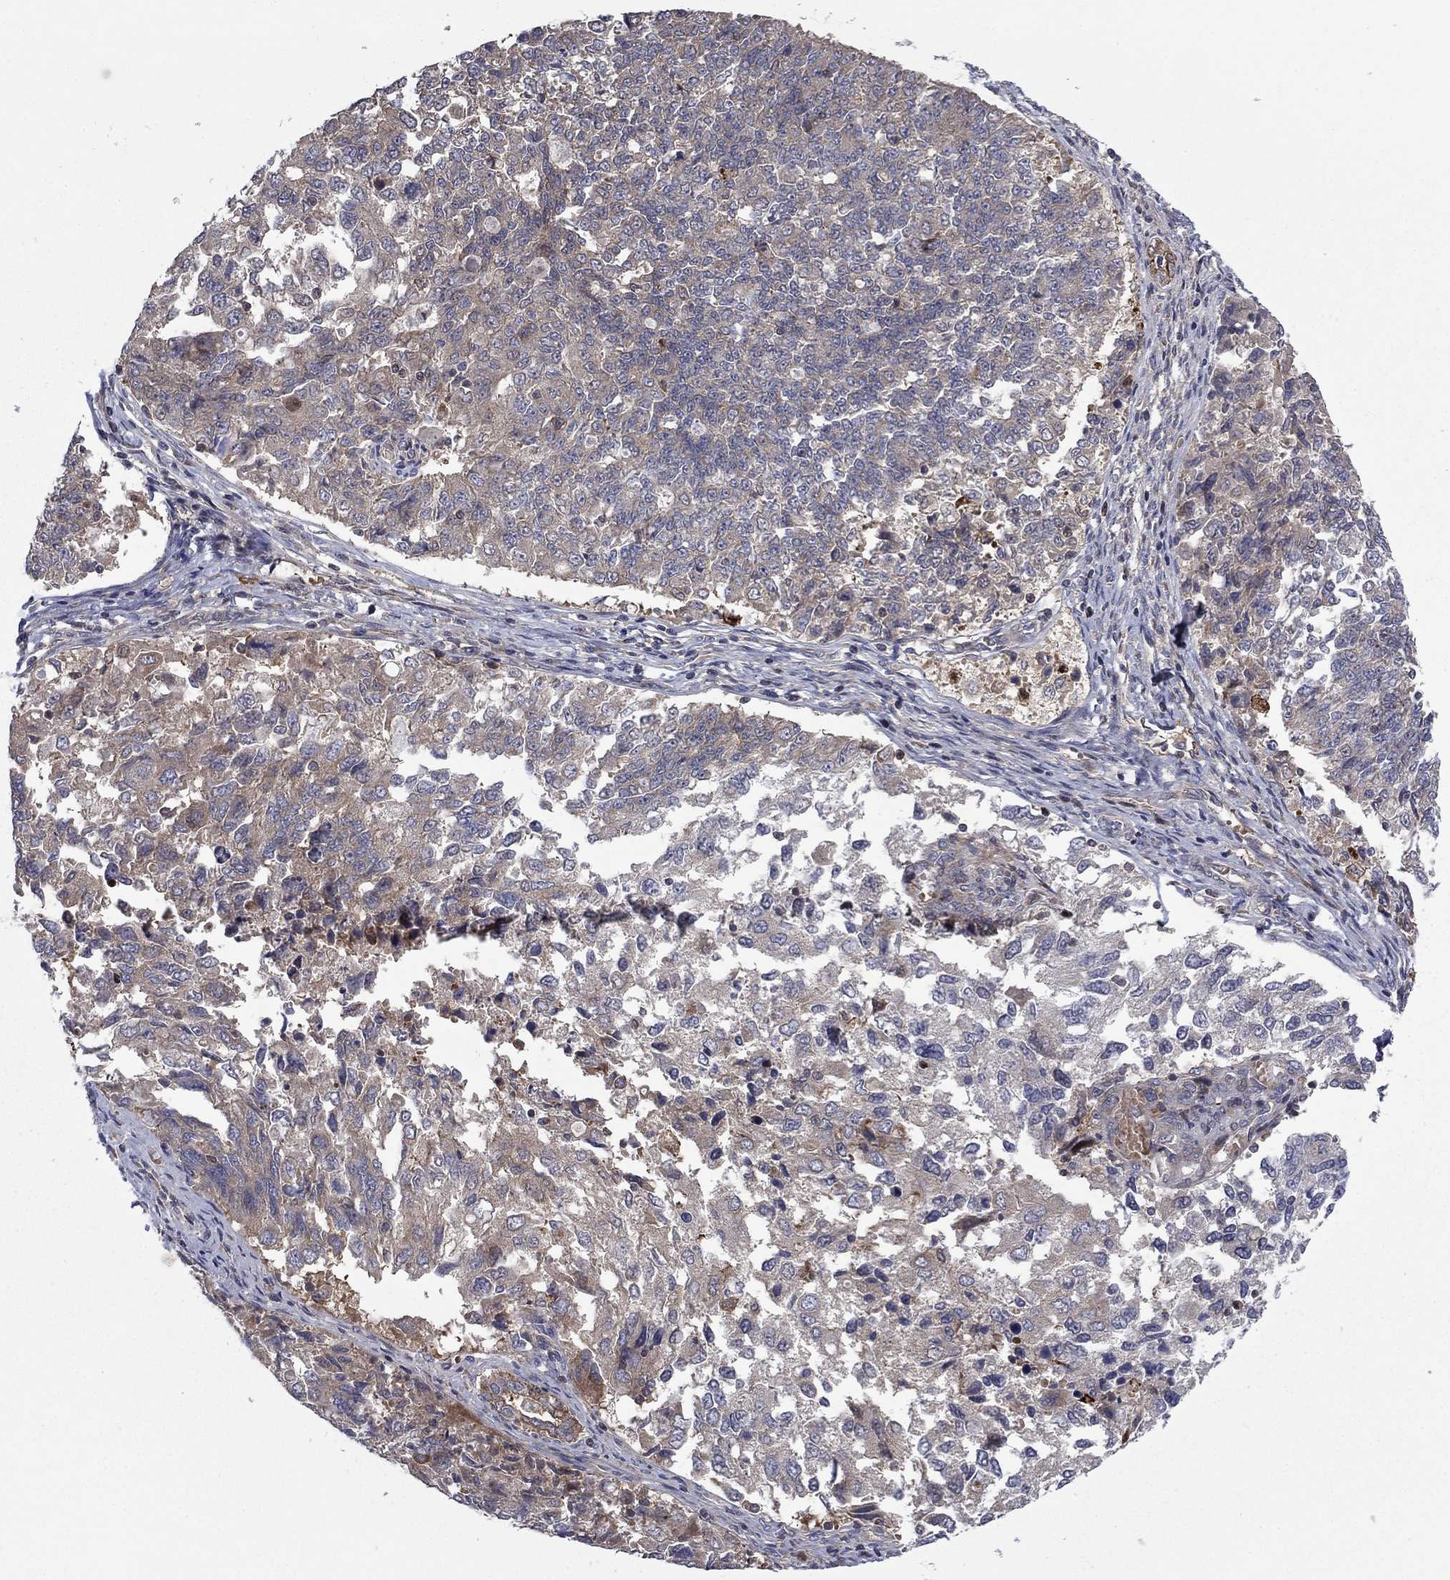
{"staining": {"intensity": "weak", "quantity": "<25%", "location": "cytoplasmic/membranous"}, "tissue": "endometrial cancer", "cell_type": "Tumor cells", "image_type": "cancer", "snomed": [{"axis": "morphology", "description": "Adenocarcinoma, NOS"}, {"axis": "topography", "description": "Endometrium"}], "caption": "Tumor cells are negative for brown protein staining in adenocarcinoma (endometrial).", "gene": "HDAC4", "patient": {"sex": "female", "age": 43}}